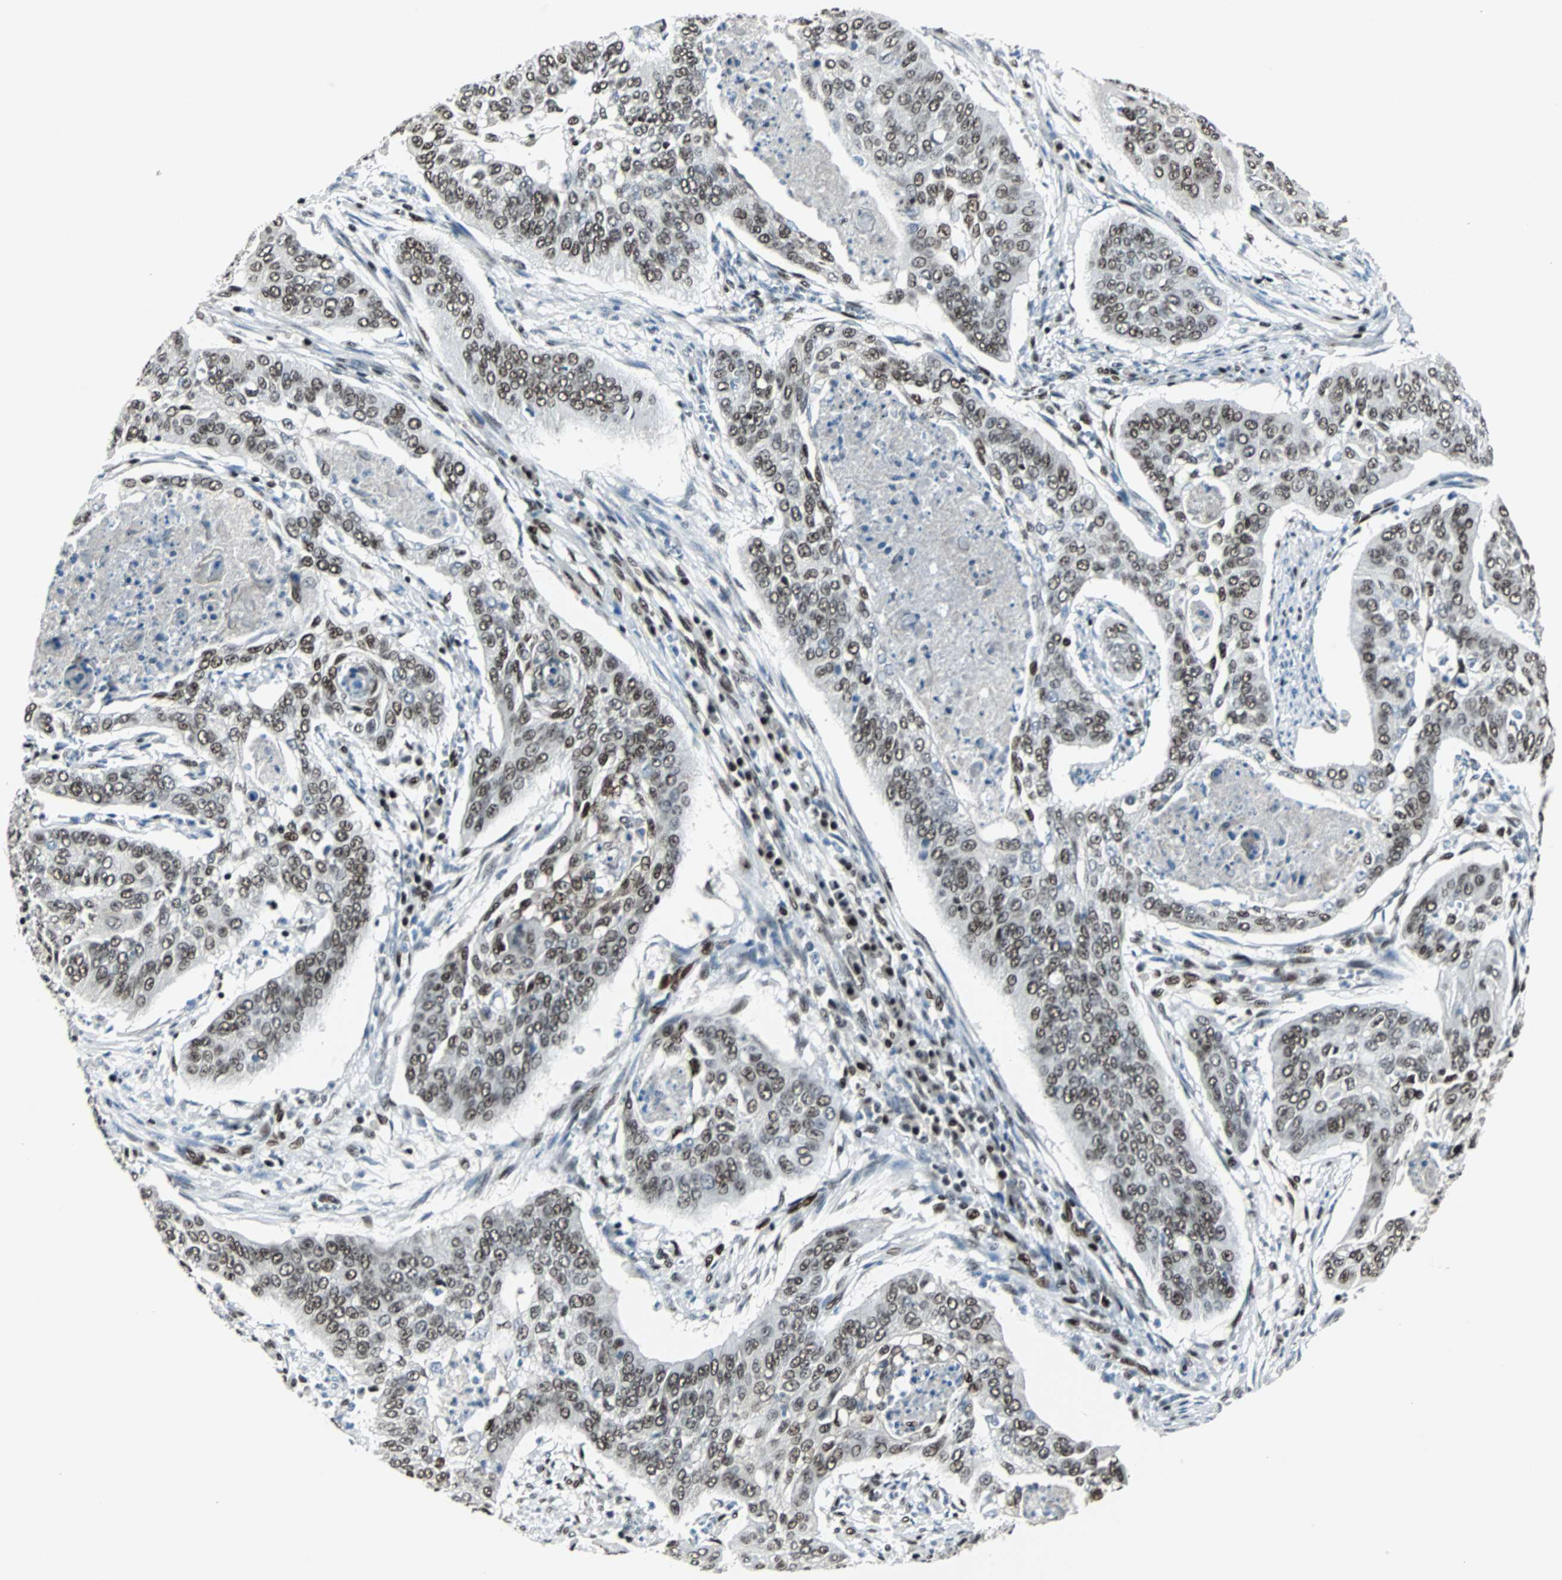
{"staining": {"intensity": "moderate", "quantity": ">75%", "location": "nuclear"}, "tissue": "cervical cancer", "cell_type": "Tumor cells", "image_type": "cancer", "snomed": [{"axis": "morphology", "description": "Squamous cell carcinoma, NOS"}, {"axis": "topography", "description": "Cervix"}], "caption": "A brown stain highlights moderate nuclear staining of a protein in human cervical cancer (squamous cell carcinoma) tumor cells.", "gene": "MEF2D", "patient": {"sex": "female", "age": 39}}